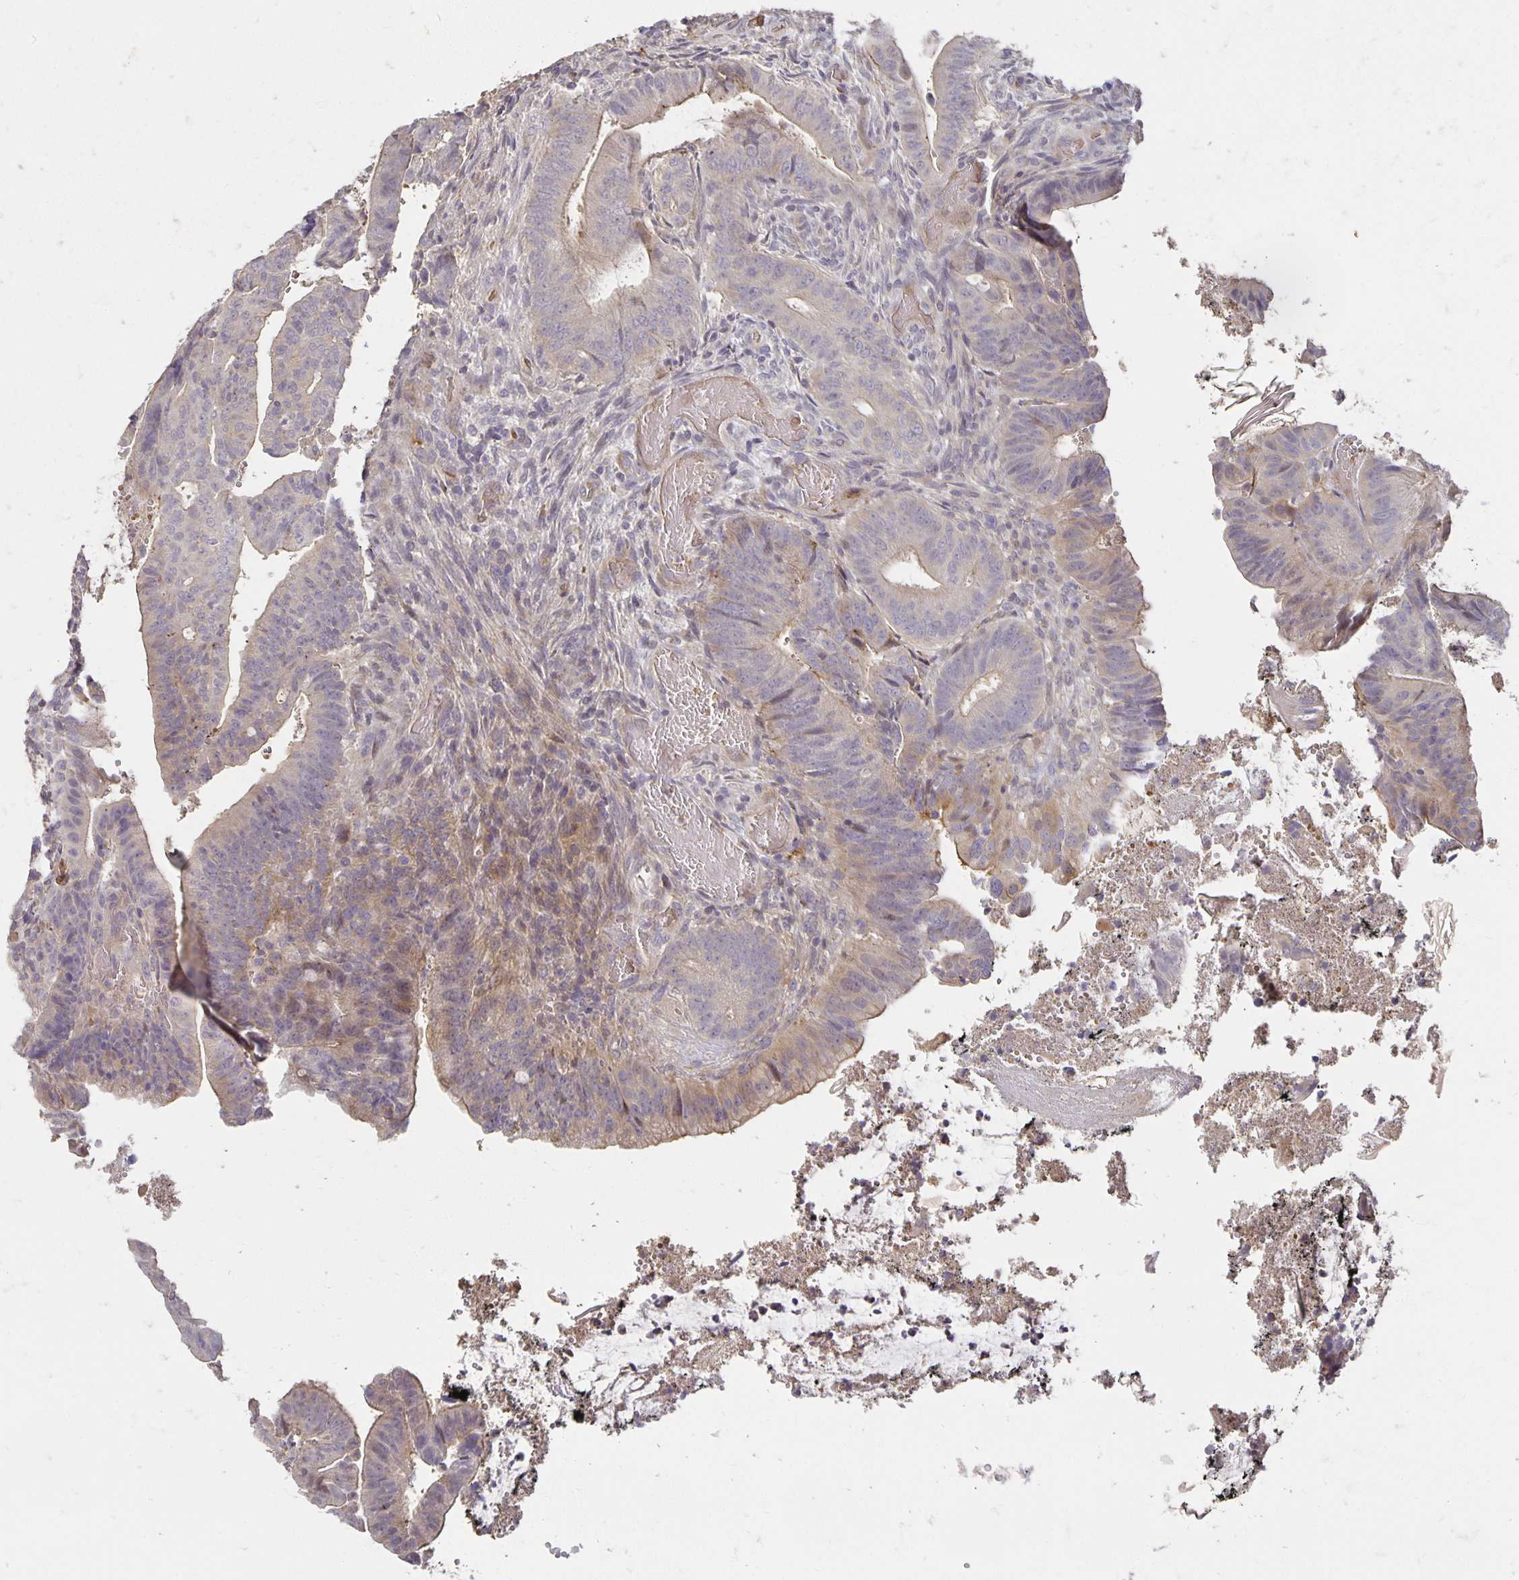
{"staining": {"intensity": "weak", "quantity": "<25%", "location": "cytoplasmic/membranous"}, "tissue": "colorectal cancer", "cell_type": "Tumor cells", "image_type": "cancer", "snomed": [{"axis": "morphology", "description": "Adenocarcinoma, NOS"}, {"axis": "topography", "description": "Colon"}], "caption": "Tumor cells are negative for protein expression in human adenocarcinoma (colorectal).", "gene": "CST6", "patient": {"sex": "female", "age": 43}}